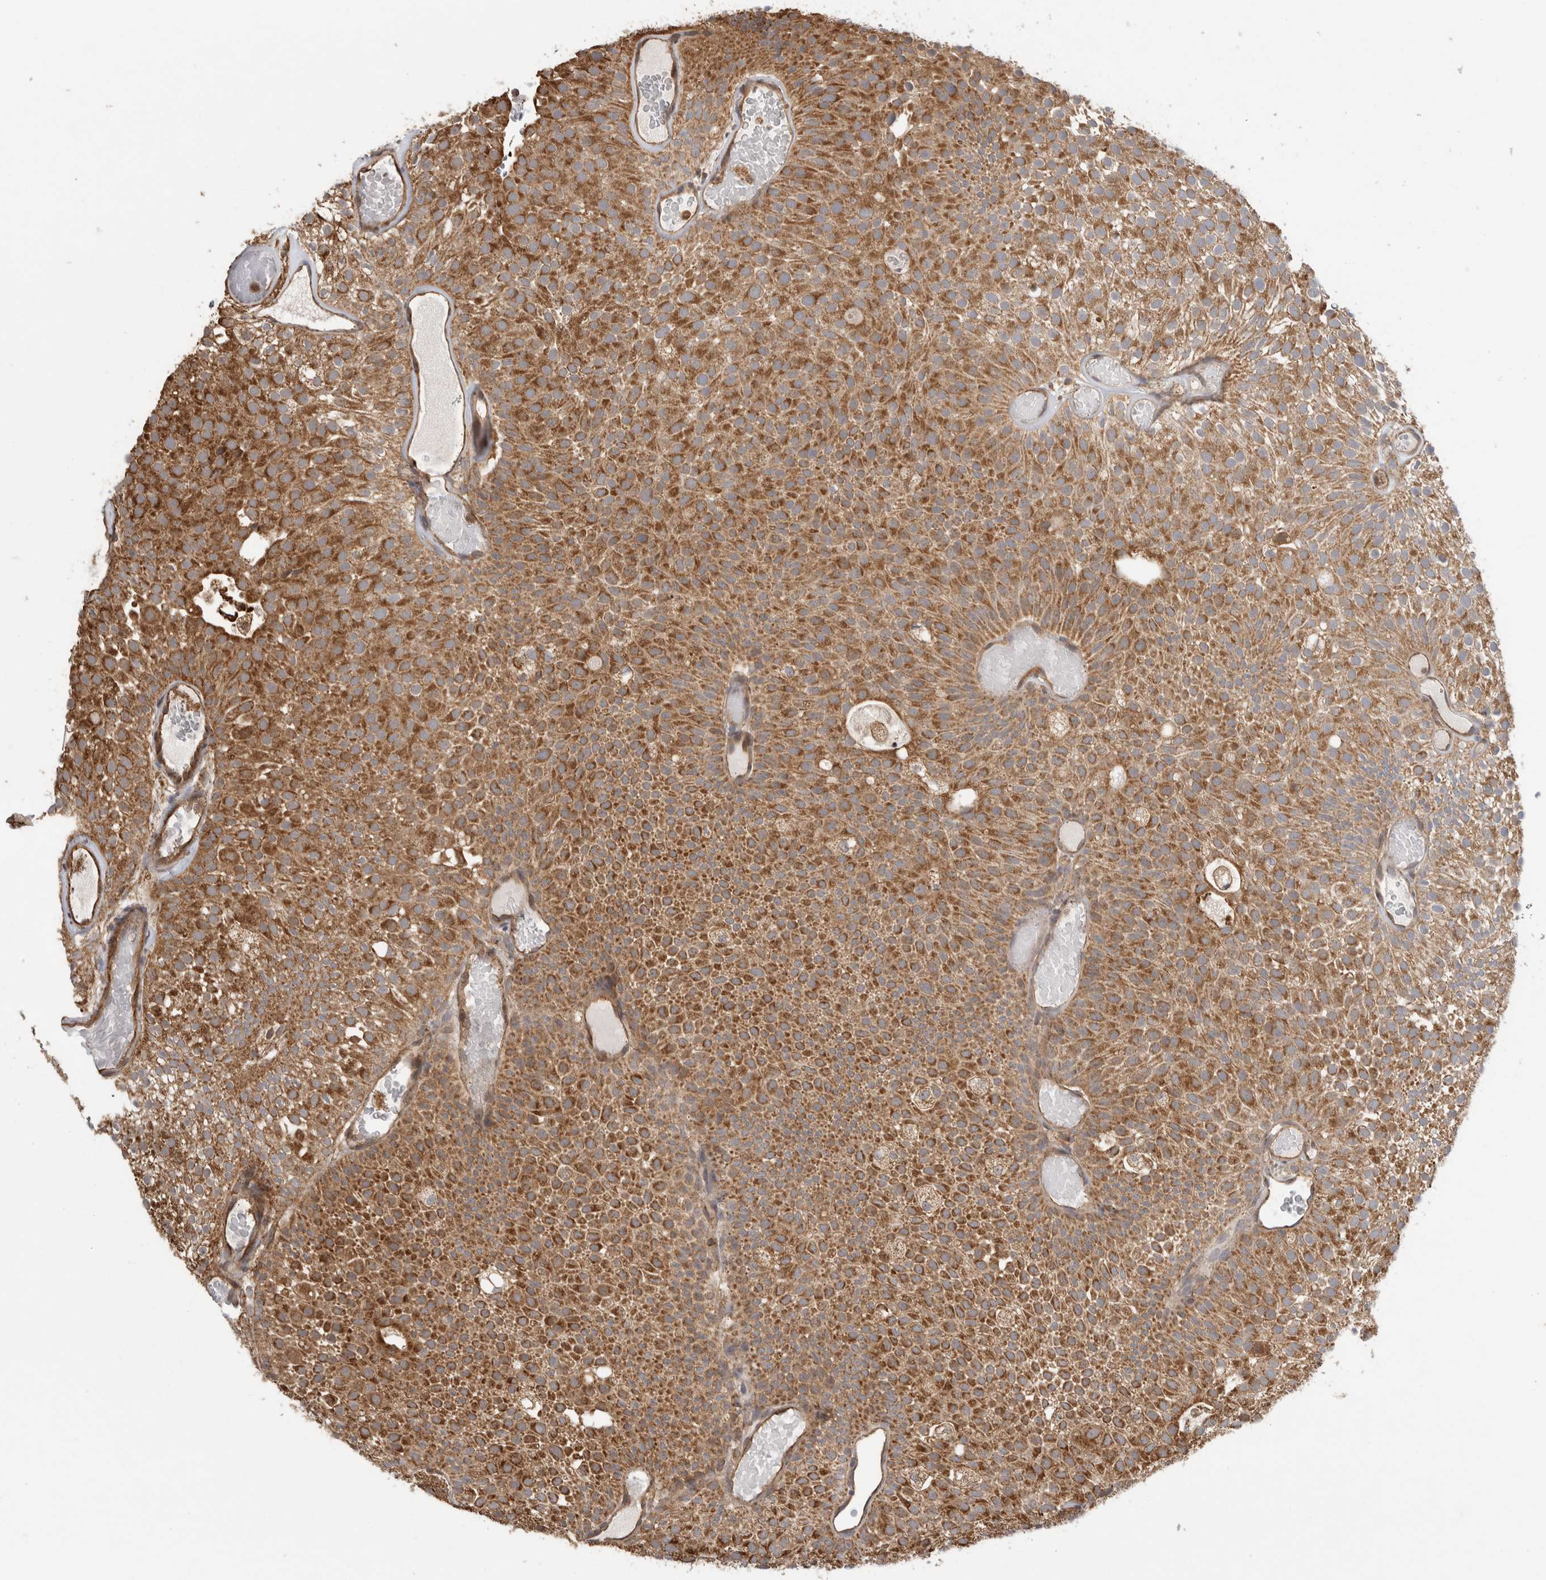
{"staining": {"intensity": "strong", "quantity": ">75%", "location": "cytoplasmic/membranous"}, "tissue": "urothelial cancer", "cell_type": "Tumor cells", "image_type": "cancer", "snomed": [{"axis": "morphology", "description": "Urothelial carcinoma, Low grade"}, {"axis": "topography", "description": "Urinary bladder"}], "caption": "The micrograph shows immunohistochemical staining of urothelial cancer. There is strong cytoplasmic/membranous positivity is appreciated in about >75% of tumor cells.", "gene": "IMMP2L", "patient": {"sex": "male", "age": 78}}